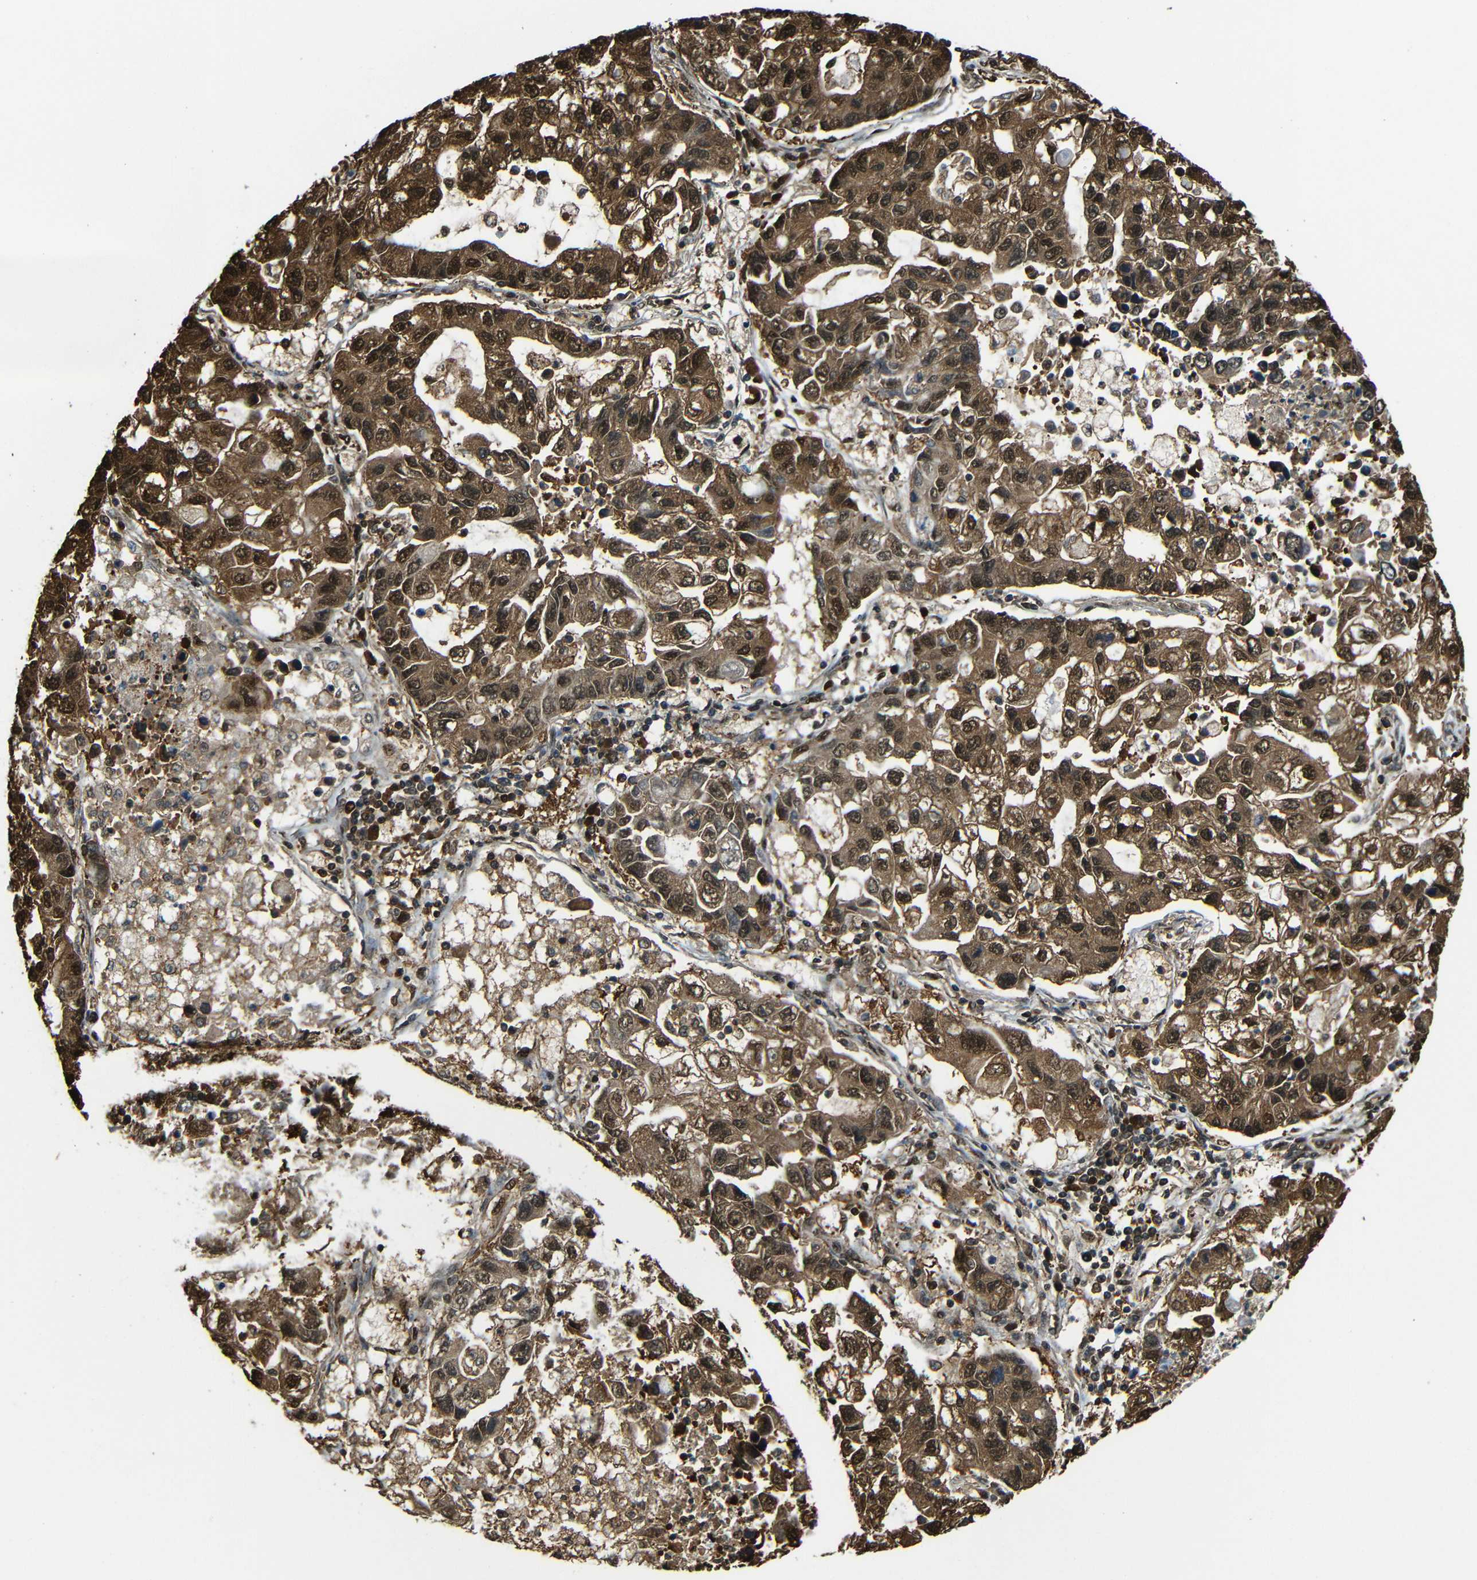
{"staining": {"intensity": "strong", "quantity": ">75%", "location": "cytoplasmic/membranous,nuclear"}, "tissue": "lung cancer", "cell_type": "Tumor cells", "image_type": "cancer", "snomed": [{"axis": "morphology", "description": "Adenocarcinoma, NOS"}, {"axis": "topography", "description": "Lung"}], "caption": "Immunohistochemical staining of human lung adenocarcinoma reveals high levels of strong cytoplasmic/membranous and nuclear protein expression in approximately >75% of tumor cells.", "gene": "VCP", "patient": {"sex": "female", "age": 51}}